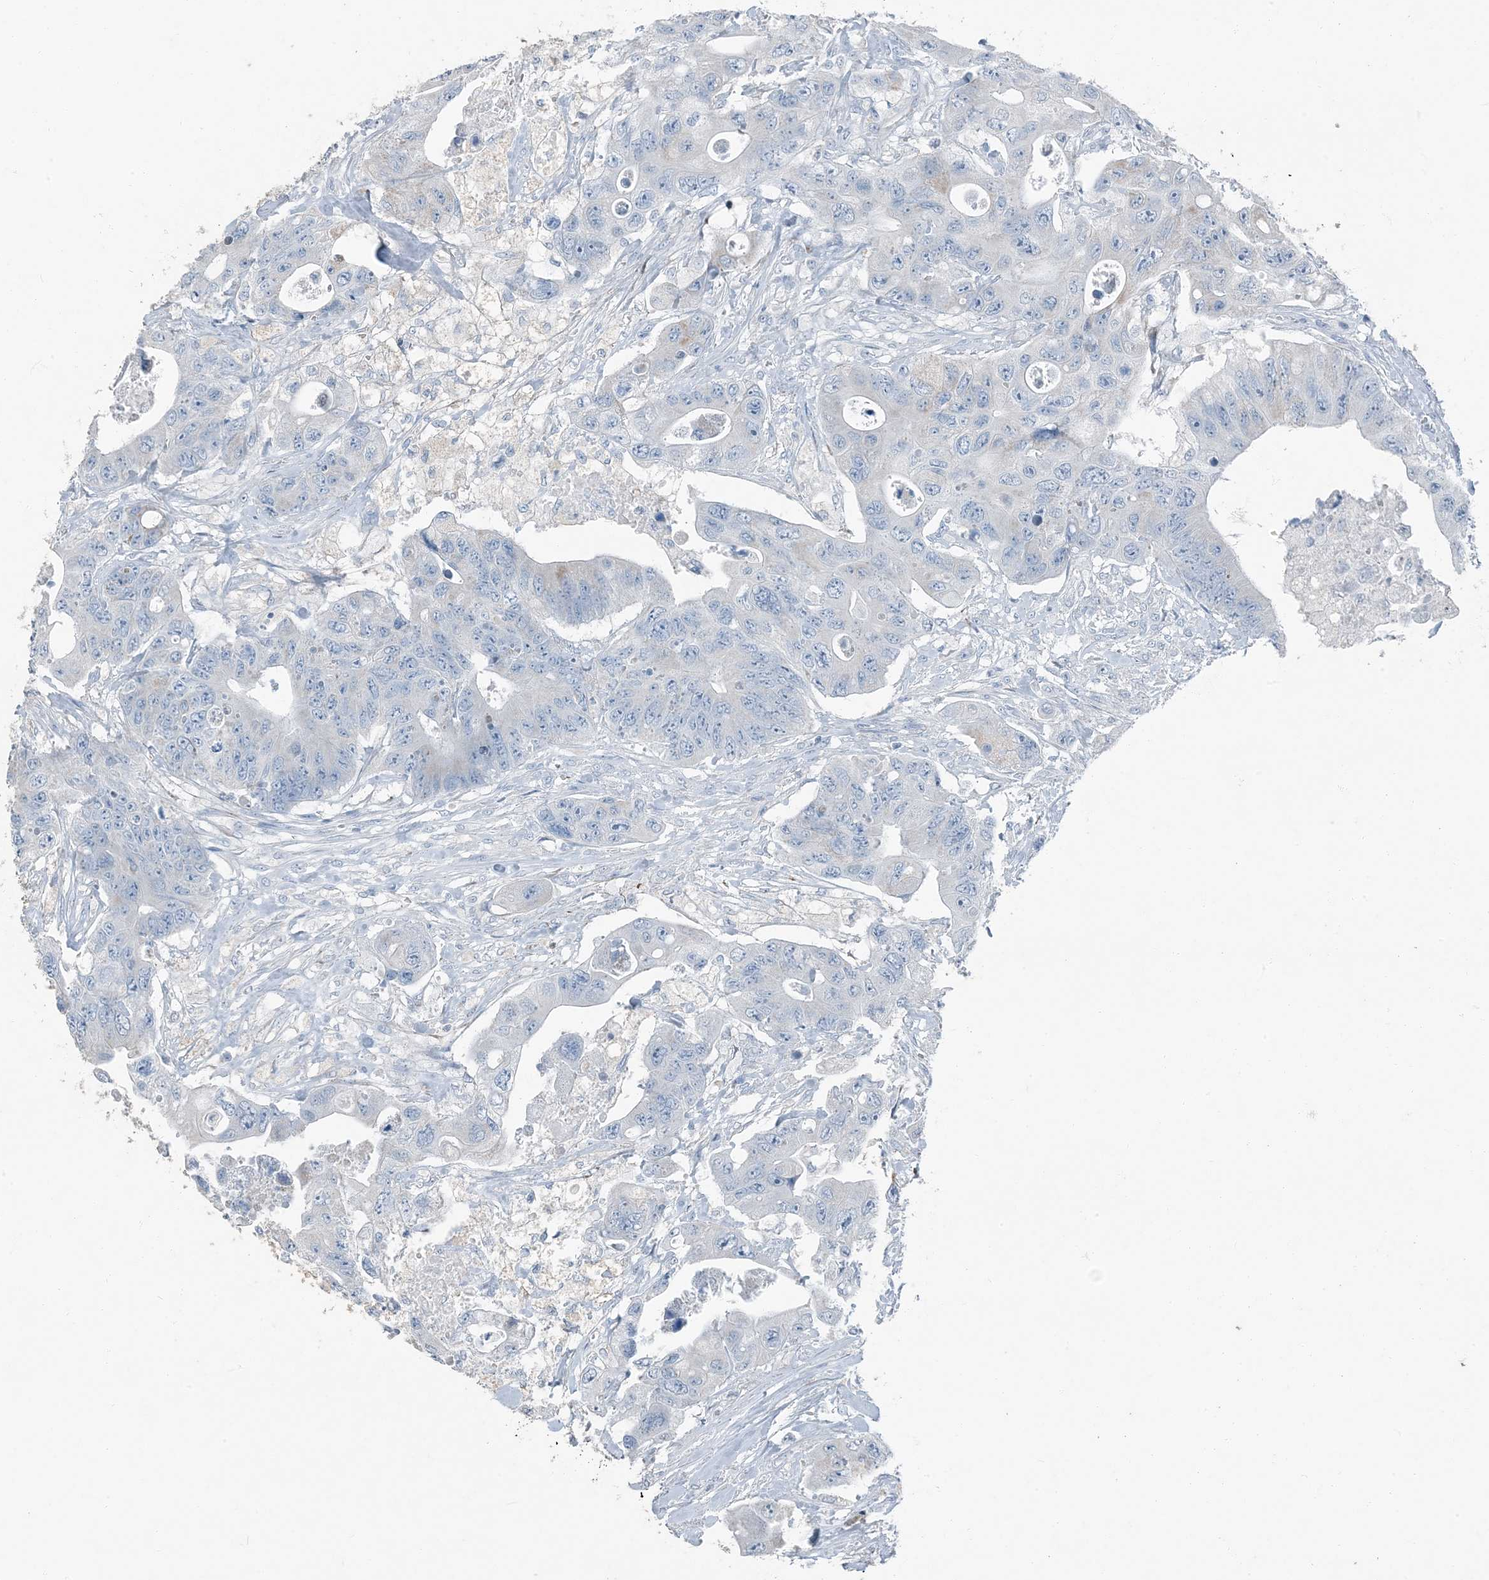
{"staining": {"intensity": "negative", "quantity": "none", "location": "none"}, "tissue": "colorectal cancer", "cell_type": "Tumor cells", "image_type": "cancer", "snomed": [{"axis": "morphology", "description": "Adenocarcinoma, NOS"}, {"axis": "topography", "description": "Colon"}], "caption": "Tumor cells are negative for protein expression in human colorectal cancer (adenocarcinoma).", "gene": "FAM162A", "patient": {"sex": "female", "age": 46}}